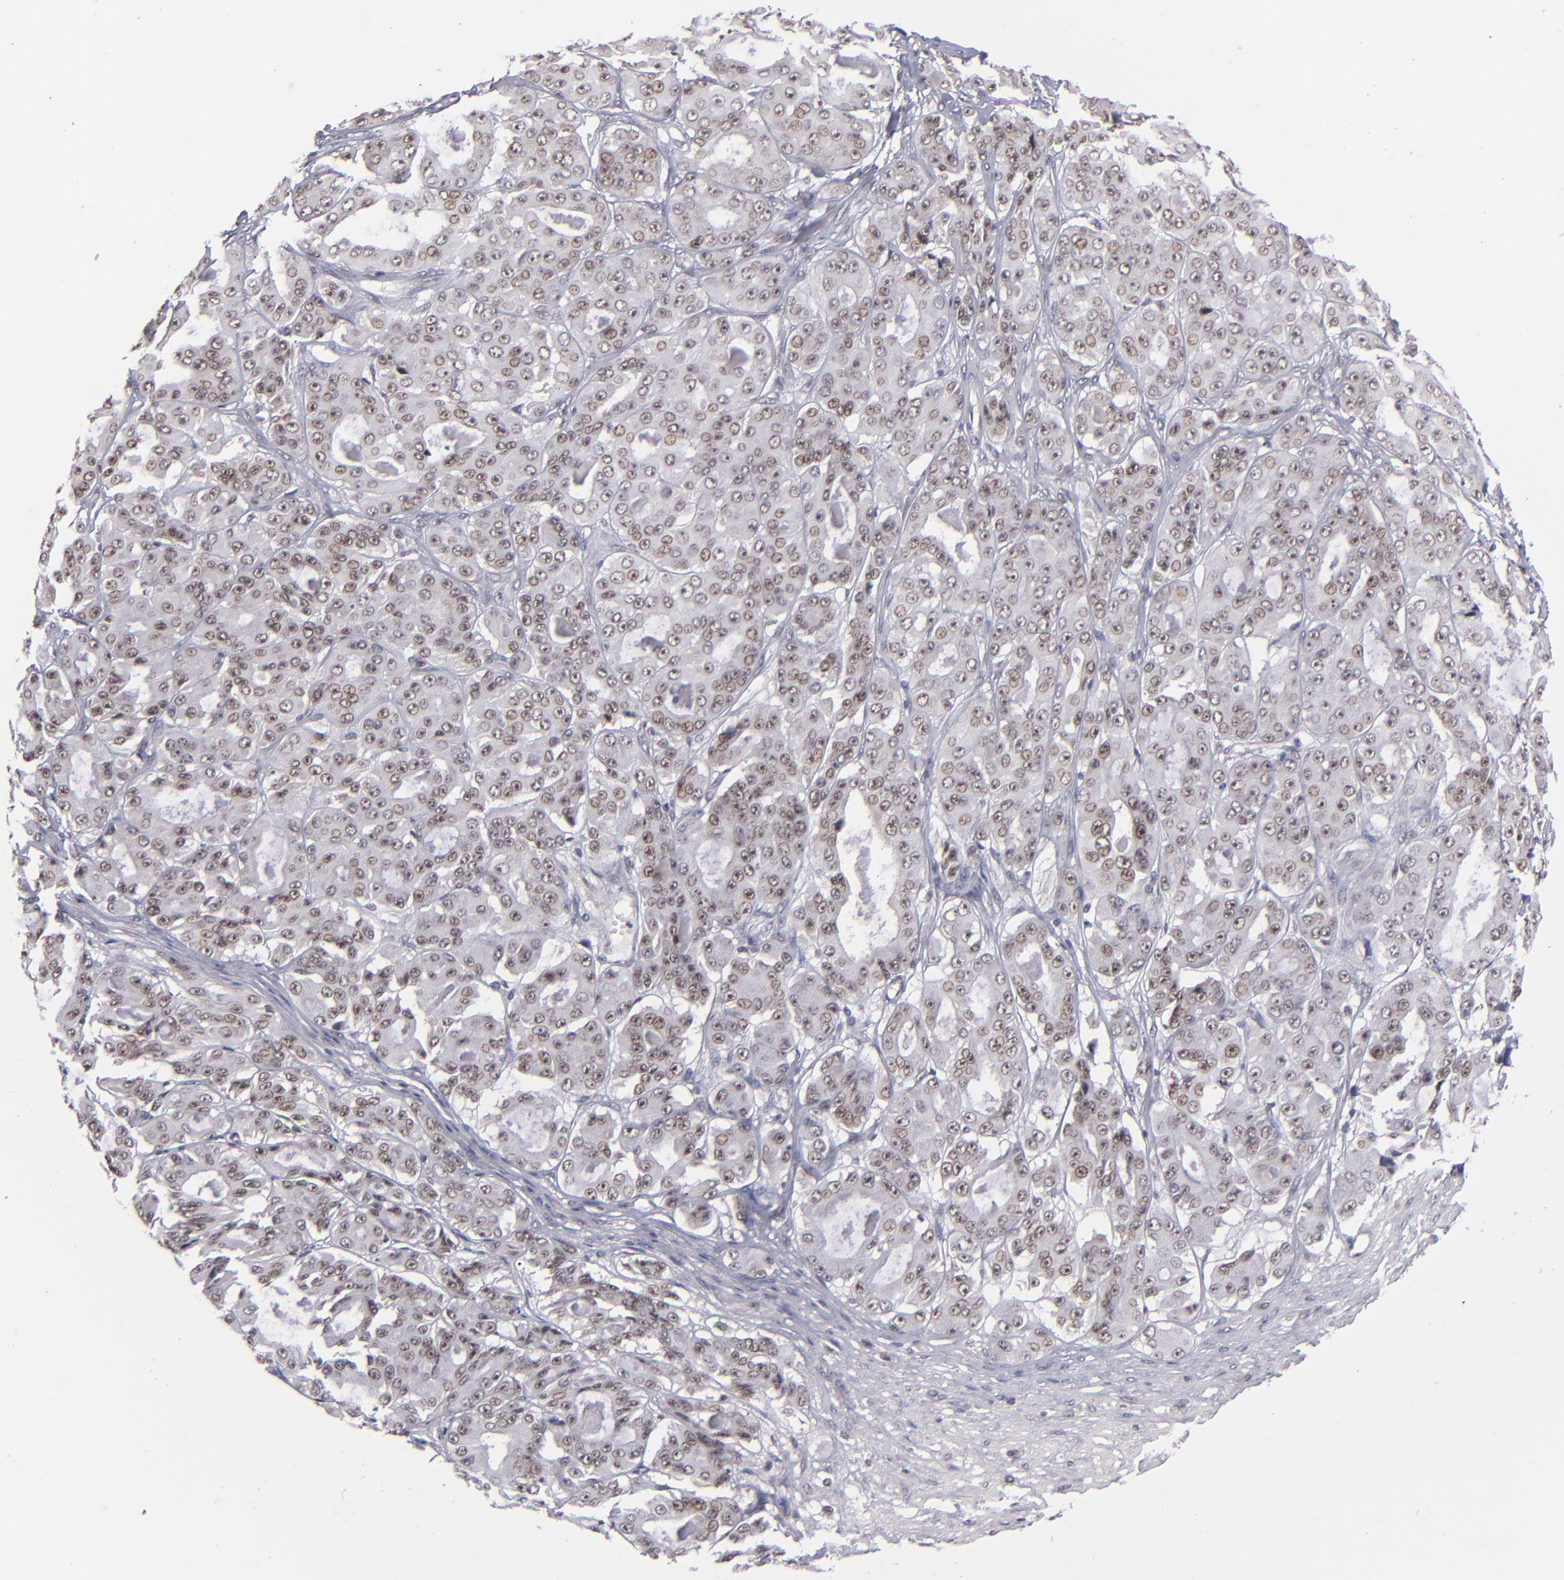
{"staining": {"intensity": "moderate", "quantity": "25%-75%", "location": "nuclear"}, "tissue": "ovarian cancer", "cell_type": "Tumor cells", "image_type": "cancer", "snomed": [{"axis": "morphology", "description": "Carcinoma, endometroid"}, {"axis": "topography", "description": "Ovary"}], "caption": "Immunohistochemistry (IHC) of endometroid carcinoma (ovarian) shows medium levels of moderate nuclear expression in about 25%-75% of tumor cells. The protein is stained brown, and the nuclei are stained in blue (DAB IHC with brightfield microscopy, high magnification).", "gene": "MLLT3", "patient": {"sex": "female", "age": 61}}